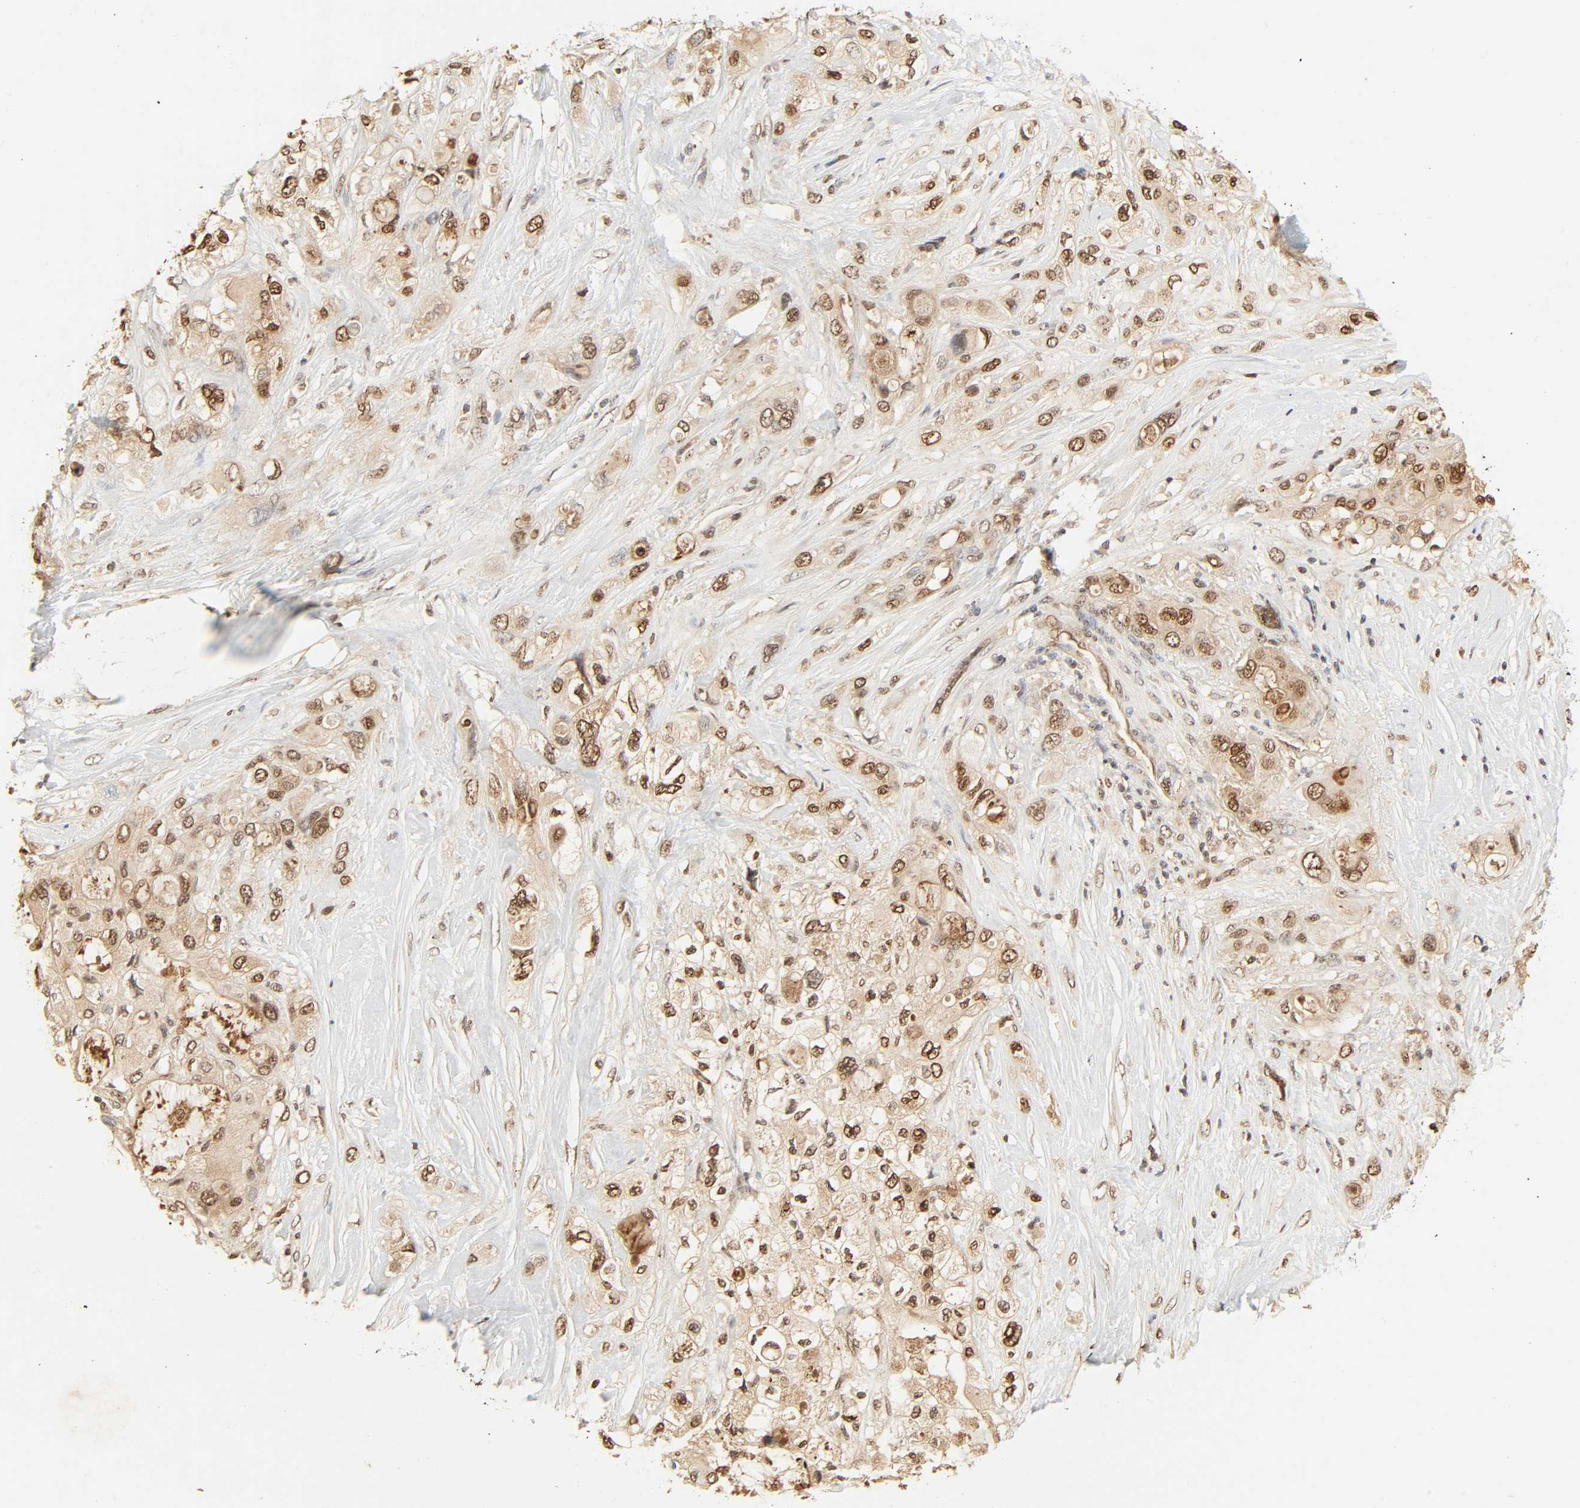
{"staining": {"intensity": "moderate", "quantity": ">75%", "location": "cytoplasmic/membranous,nuclear"}, "tissue": "pancreatic cancer", "cell_type": "Tumor cells", "image_type": "cancer", "snomed": [{"axis": "morphology", "description": "Adenocarcinoma, NOS"}, {"axis": "topography", "description": "Pancreas"}], "caption": "Brown immunohistochemical staining in human pancreatic adenocarcinoma shows moderate cytoplasmic/membranous and nuclear staining in about >75% of tumor cells. Using DAB (brown) and hematoxylin (blue) stains, captured at high magnification using brightfield microscopy.", "gene": "UBC", "patient": {"sex": "female", "age": 59}}